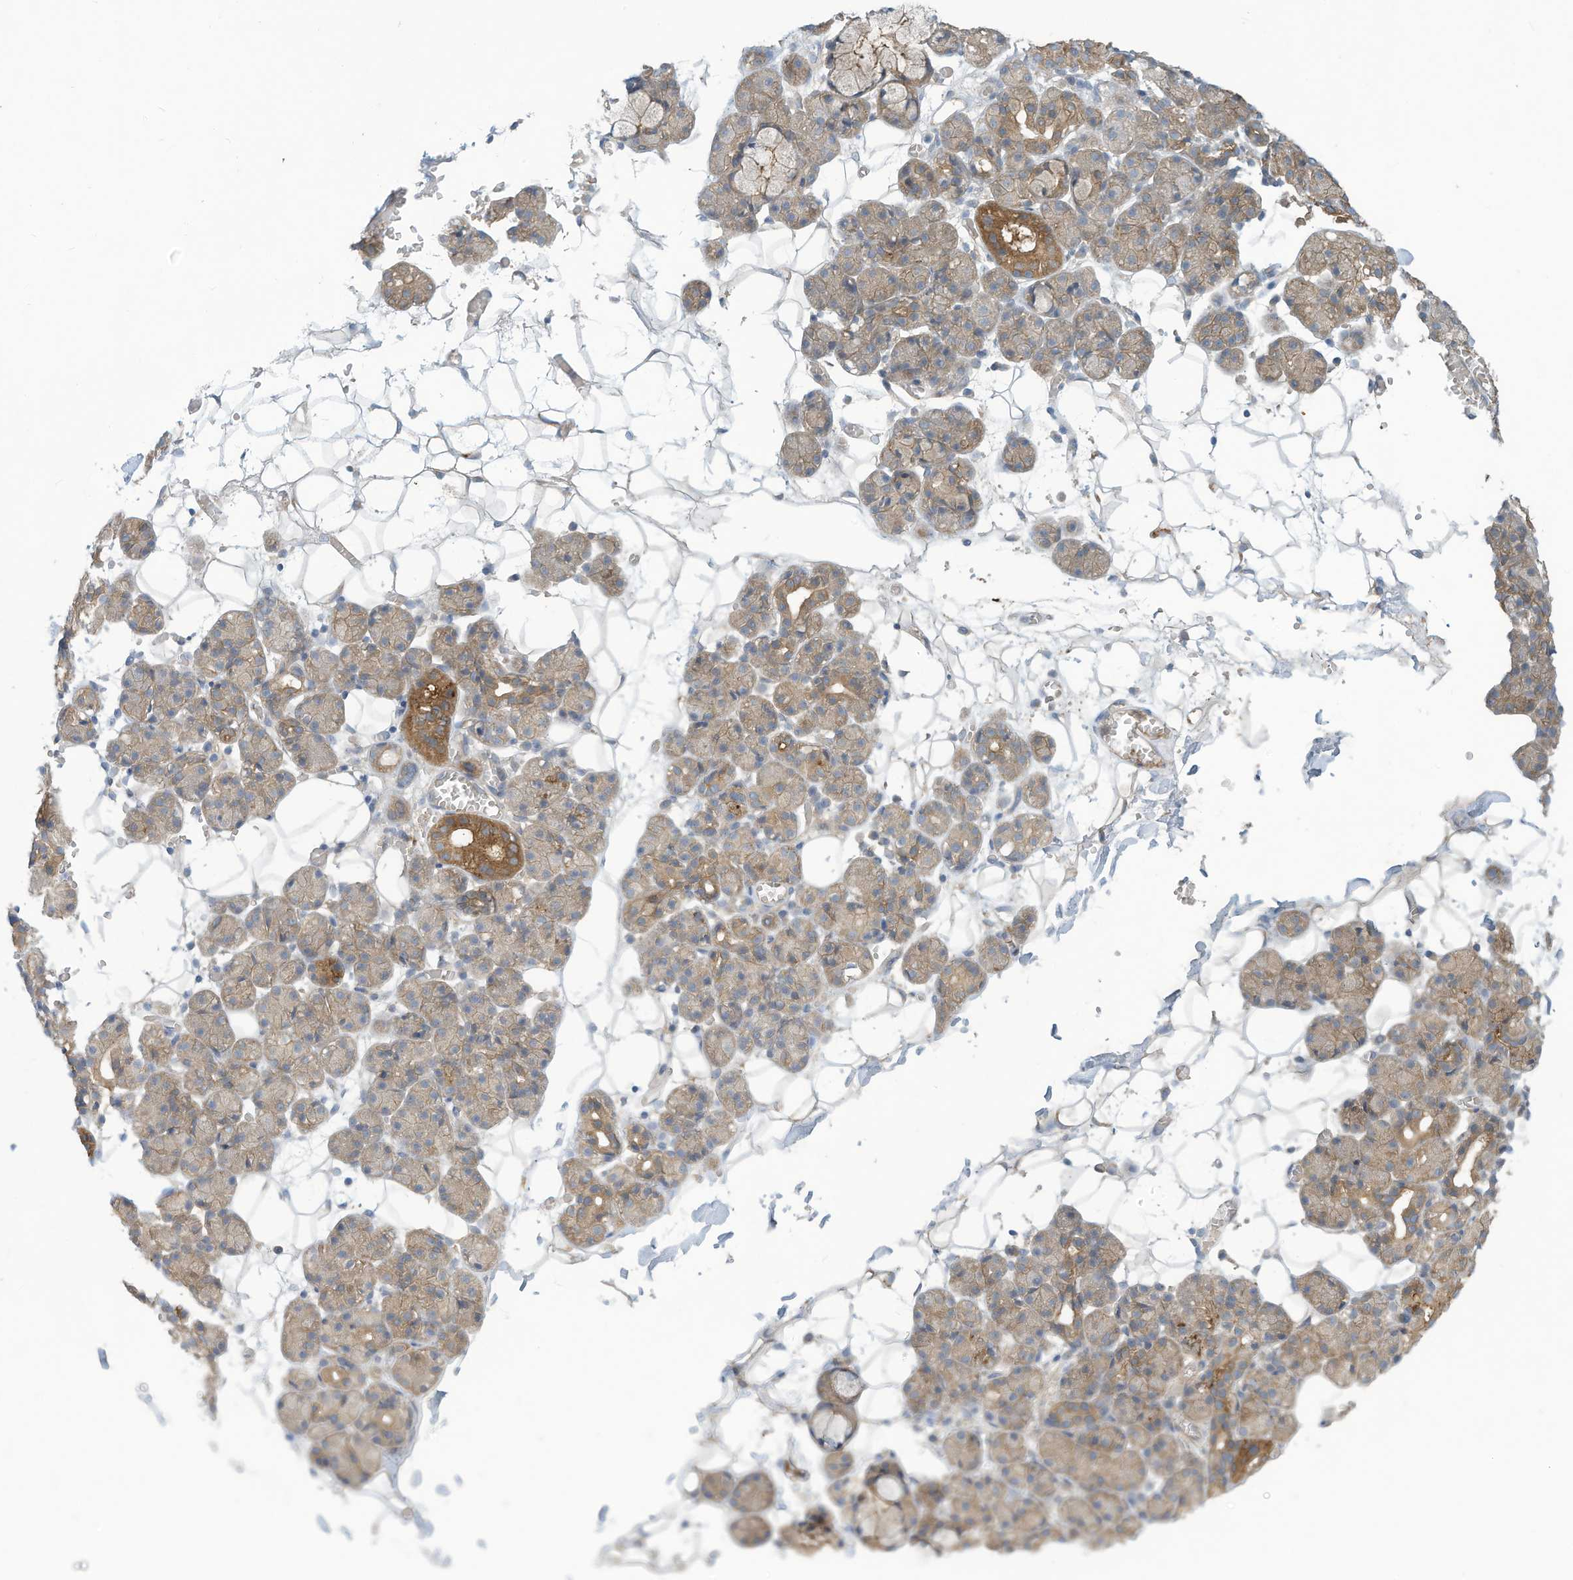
{"staining": {"intensity": "moderate", "quantity": "25%-75%", "location": "cytoplasmic/membranous"}, "tissue": "salivary gland", "cell_type": "Glandular cells", "image_type": "normal", "snomed": [{"axis": "morphology", "description": "Normal tissue, NOS"}, {"axis": "topography", "description": "Salivary gland"}], "caption": "This histopathology image shows benign salivary gland stained with immunohistochemistry to label a protein in brown. The cytoplasmic/membranous of glandular cells show moderate positivity for the protein. Nuclei are counter-stained blue.", "gene": "ADI1", "patient": {"sex": "male", "age": 63}}